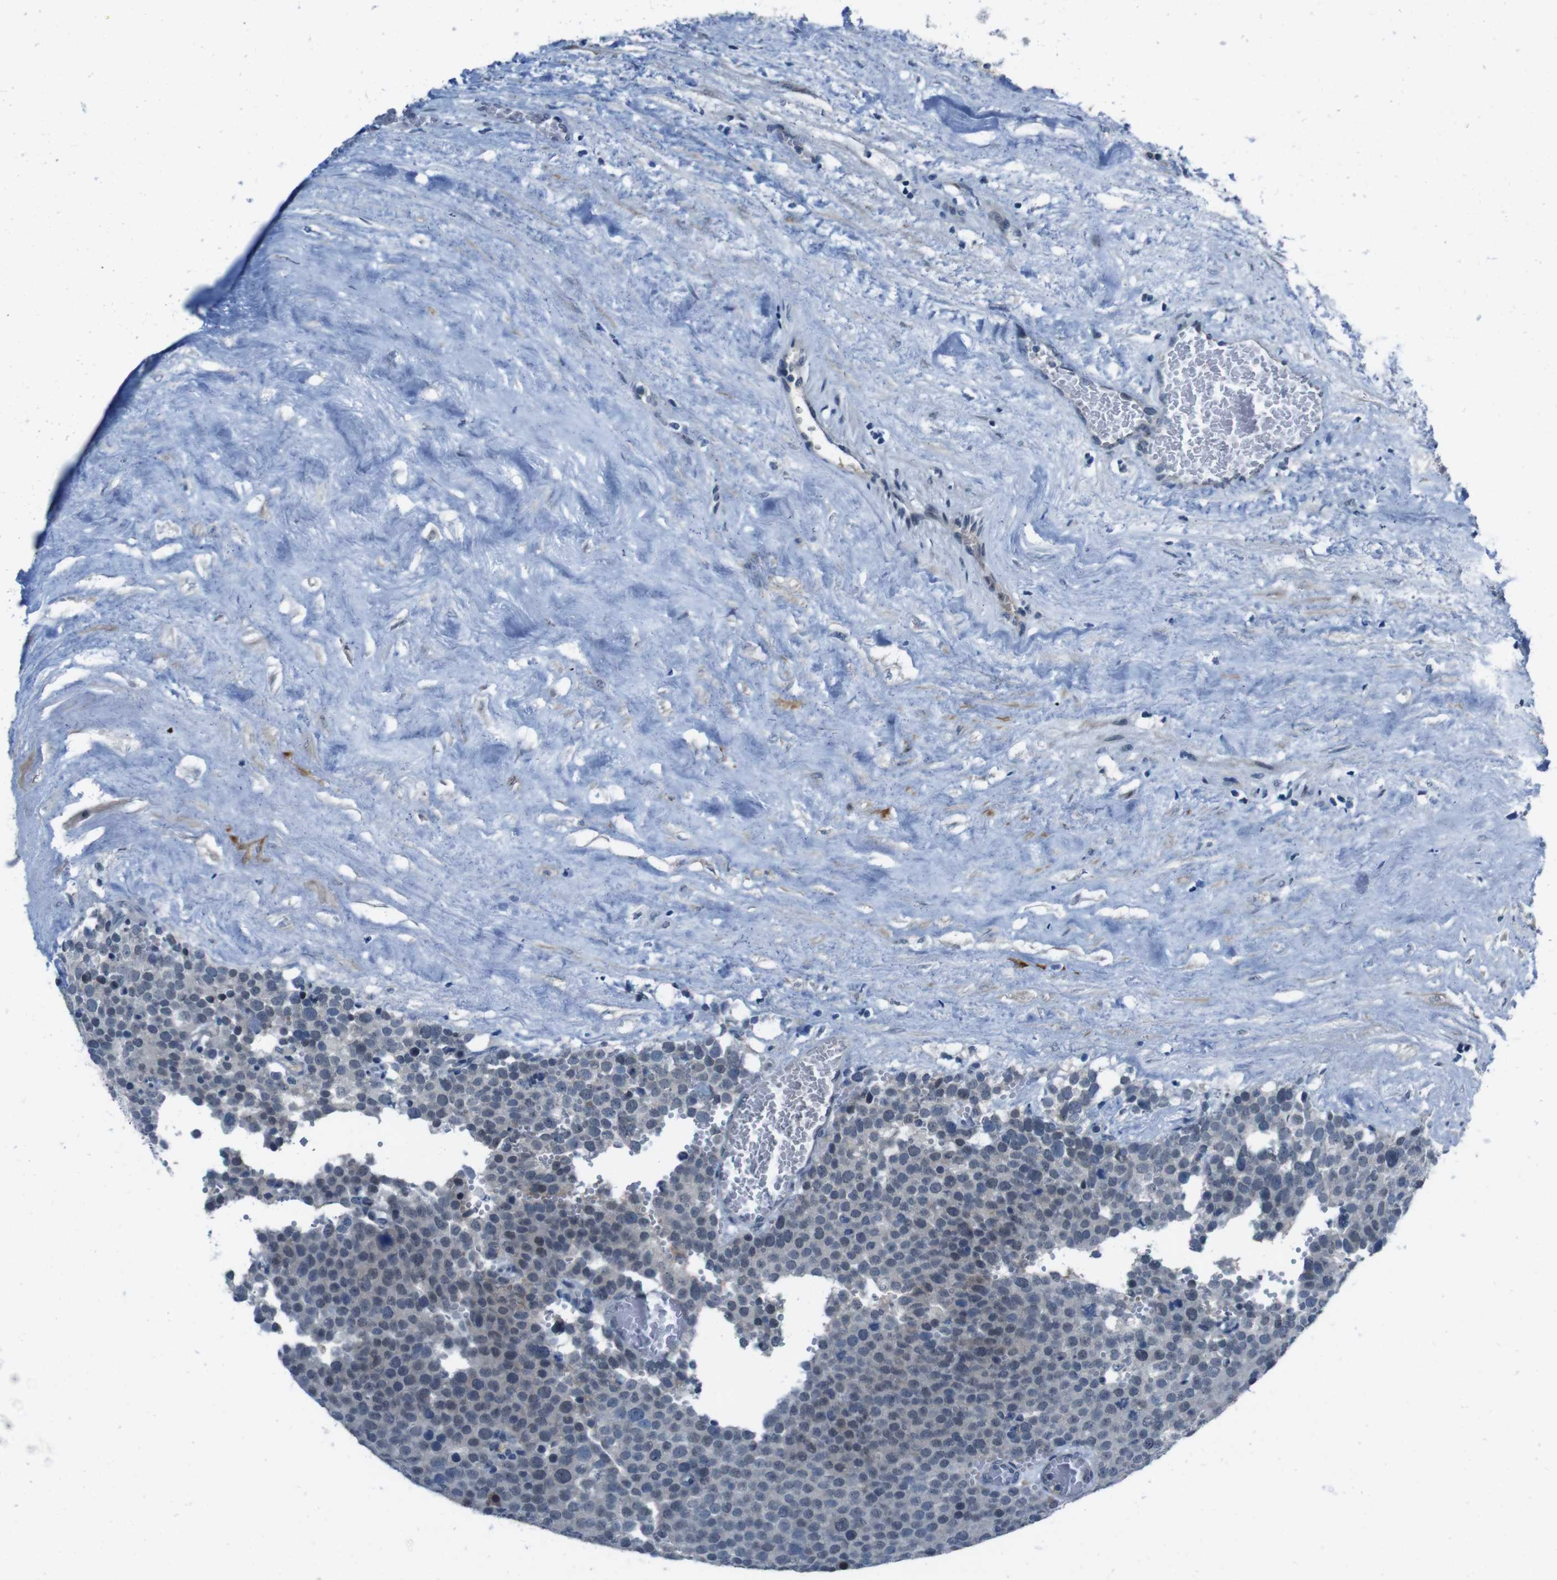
{"staining": {"intensity": "negative", "quantity": "none", "location": "none"}, "tissue": "testis cancer", "cell_type": "Tumor cells", "image_type": "cancer", "snomed": [{"axis": "morphology", "description": "Normal tissue, NOS"}, {"axis": "morphology", "description": "Seminoma, NOS"}, {"axis": "topography", "description": "Testis"}], "caption": "Seminoma (testis) stained for a protein using immunohistochemistry (IHC) exhibits no staining tumor cells.", "gene": "CDHR2", "patient": {"sex": "male", "age": 71}}